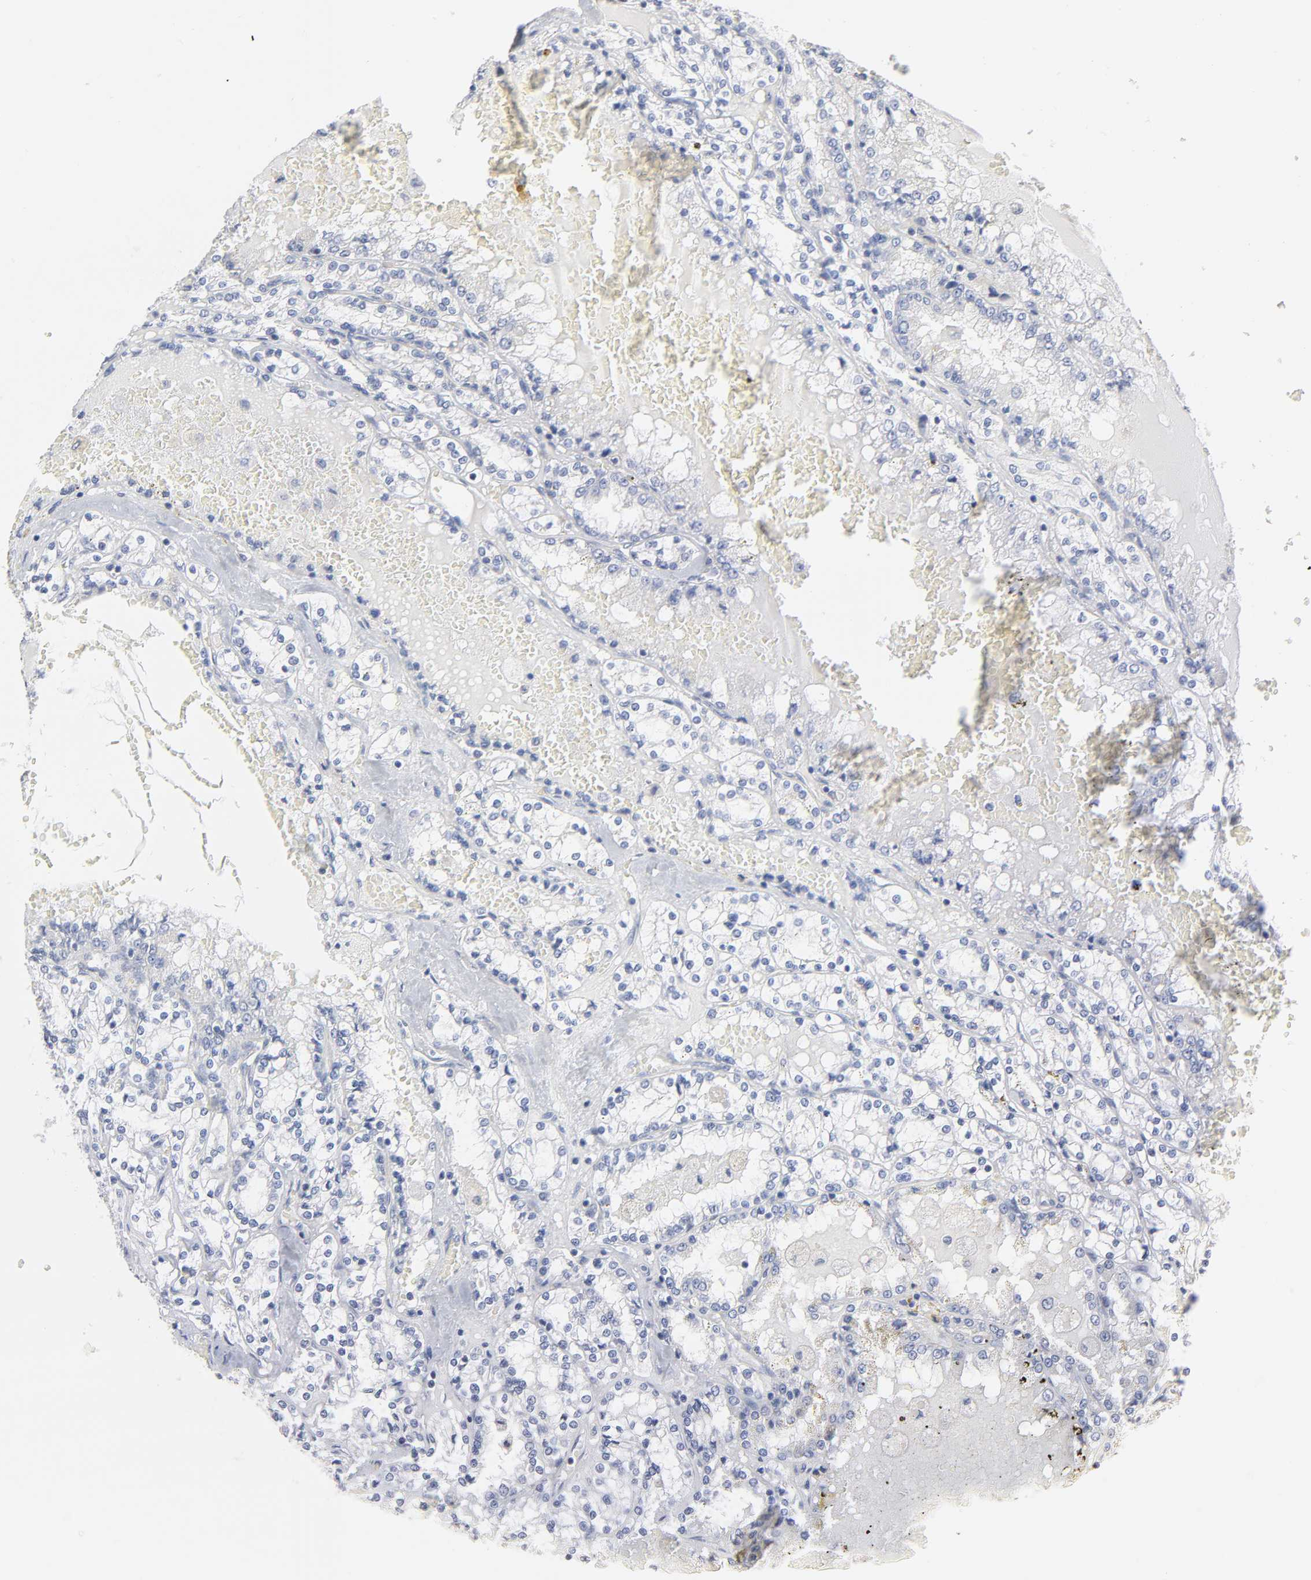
{"staining": {"intensity": "negative", "quantity": "none", "location": "none"}, "tissue": "renal cancer", "cell_type": "Tumor cells", "image_type": "cancer", "snomed": [{"axis": "morphology", "description": "Adenocarcinoma, NOS"}, {"axis": "topography", "description": "Kidney"}], "caption": "This is an immunohistochemistry image of human renal cancer. There is no expression in tumor cells.", "gene": "ROCK1", "patient": {"sex": "female", "age": 56}}